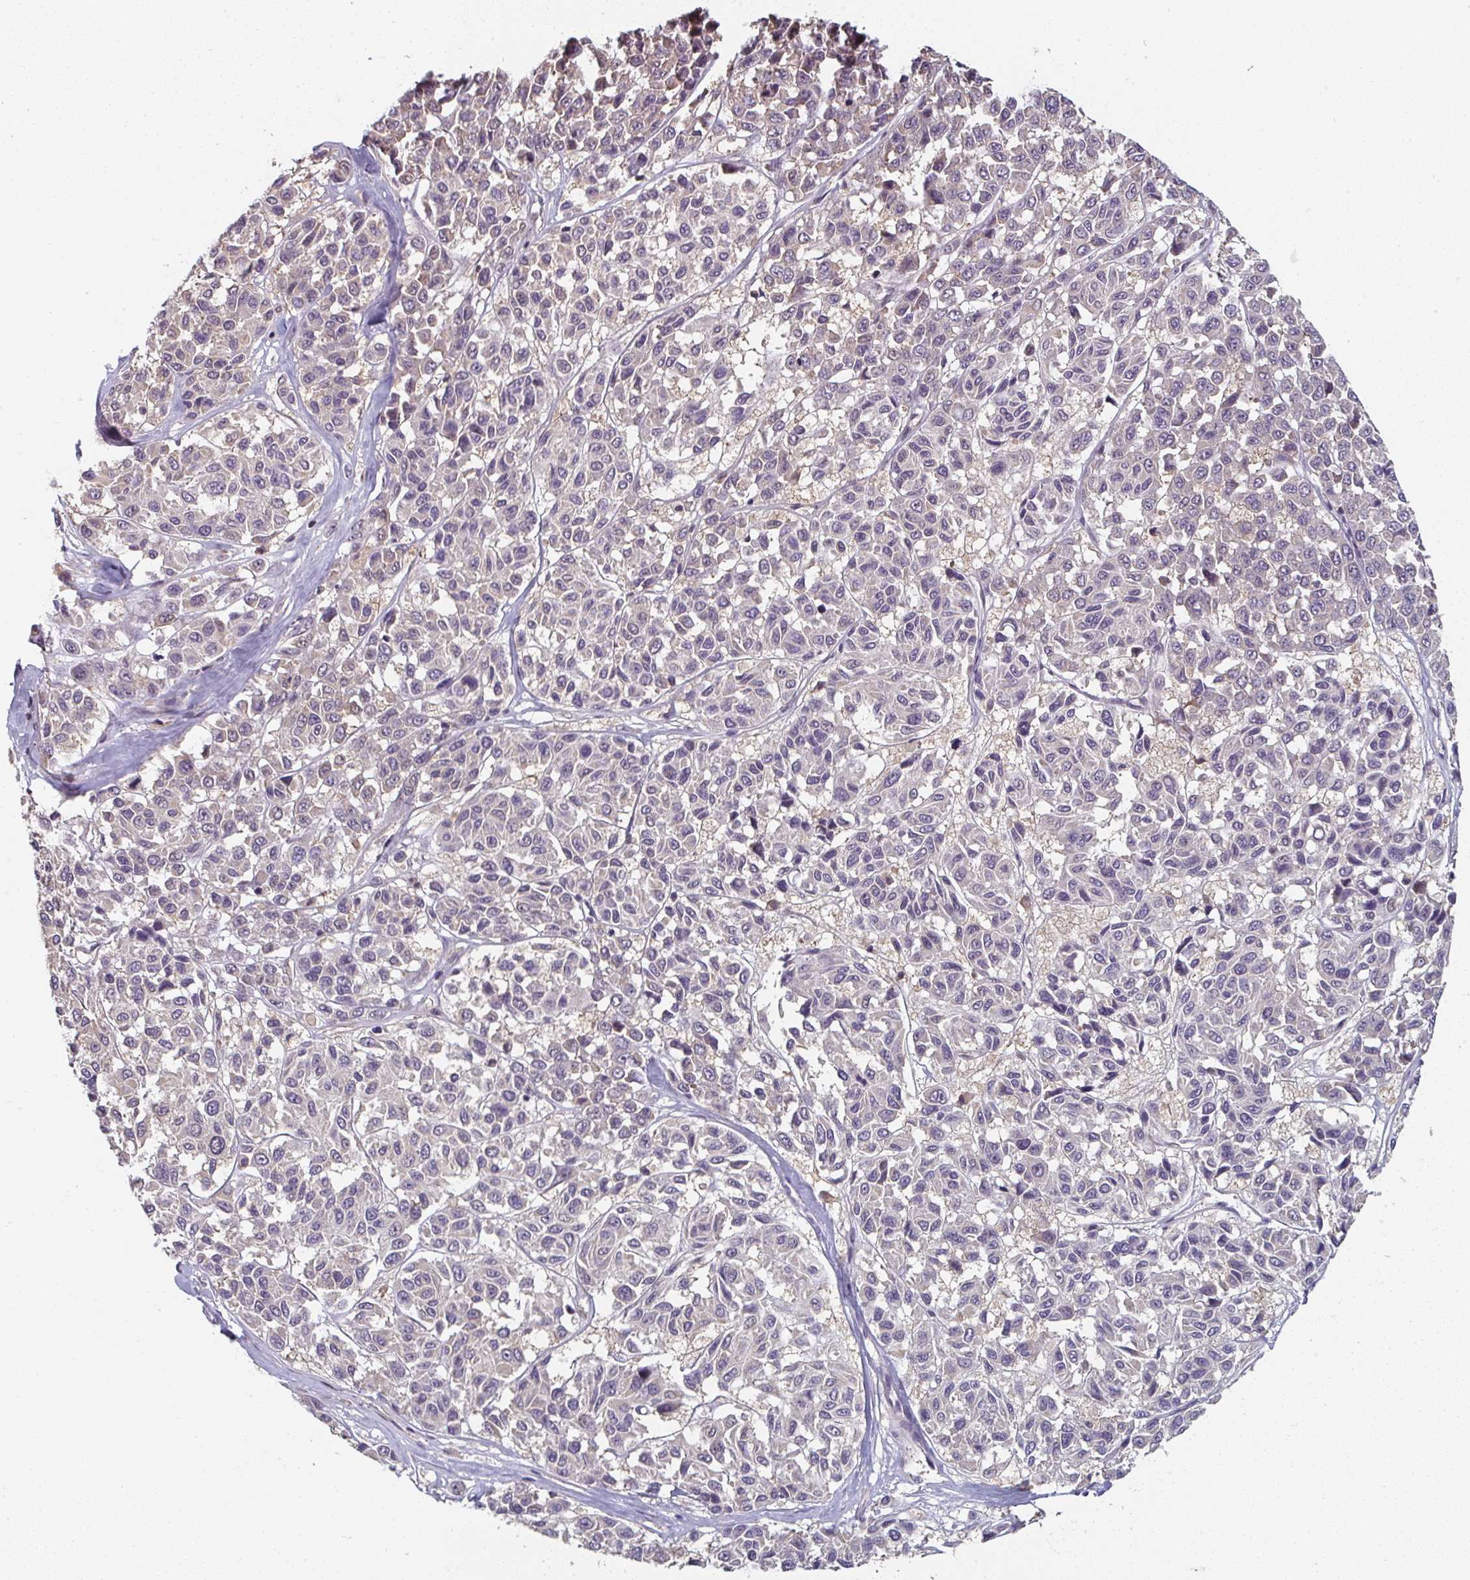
{"staining": {"intensity": "negative", "quantity": "none", "location": "none"}, "tissue": "melanoma", "cell_type": "Tumor cells", "image_type": "cancer", "snomed": [{"axis": "morphology", "description": "Malignant melanoma, NOS"}, {"axis": "topography", "description": "Skin"}], "caption": "High power microscopy image of an immunohistochemistry photomicrograph of malignant melanoma, revealing no significant expression in tumor cells.", "gene": "RANGRF", "patient": {"sex": "female", "age": 66}}